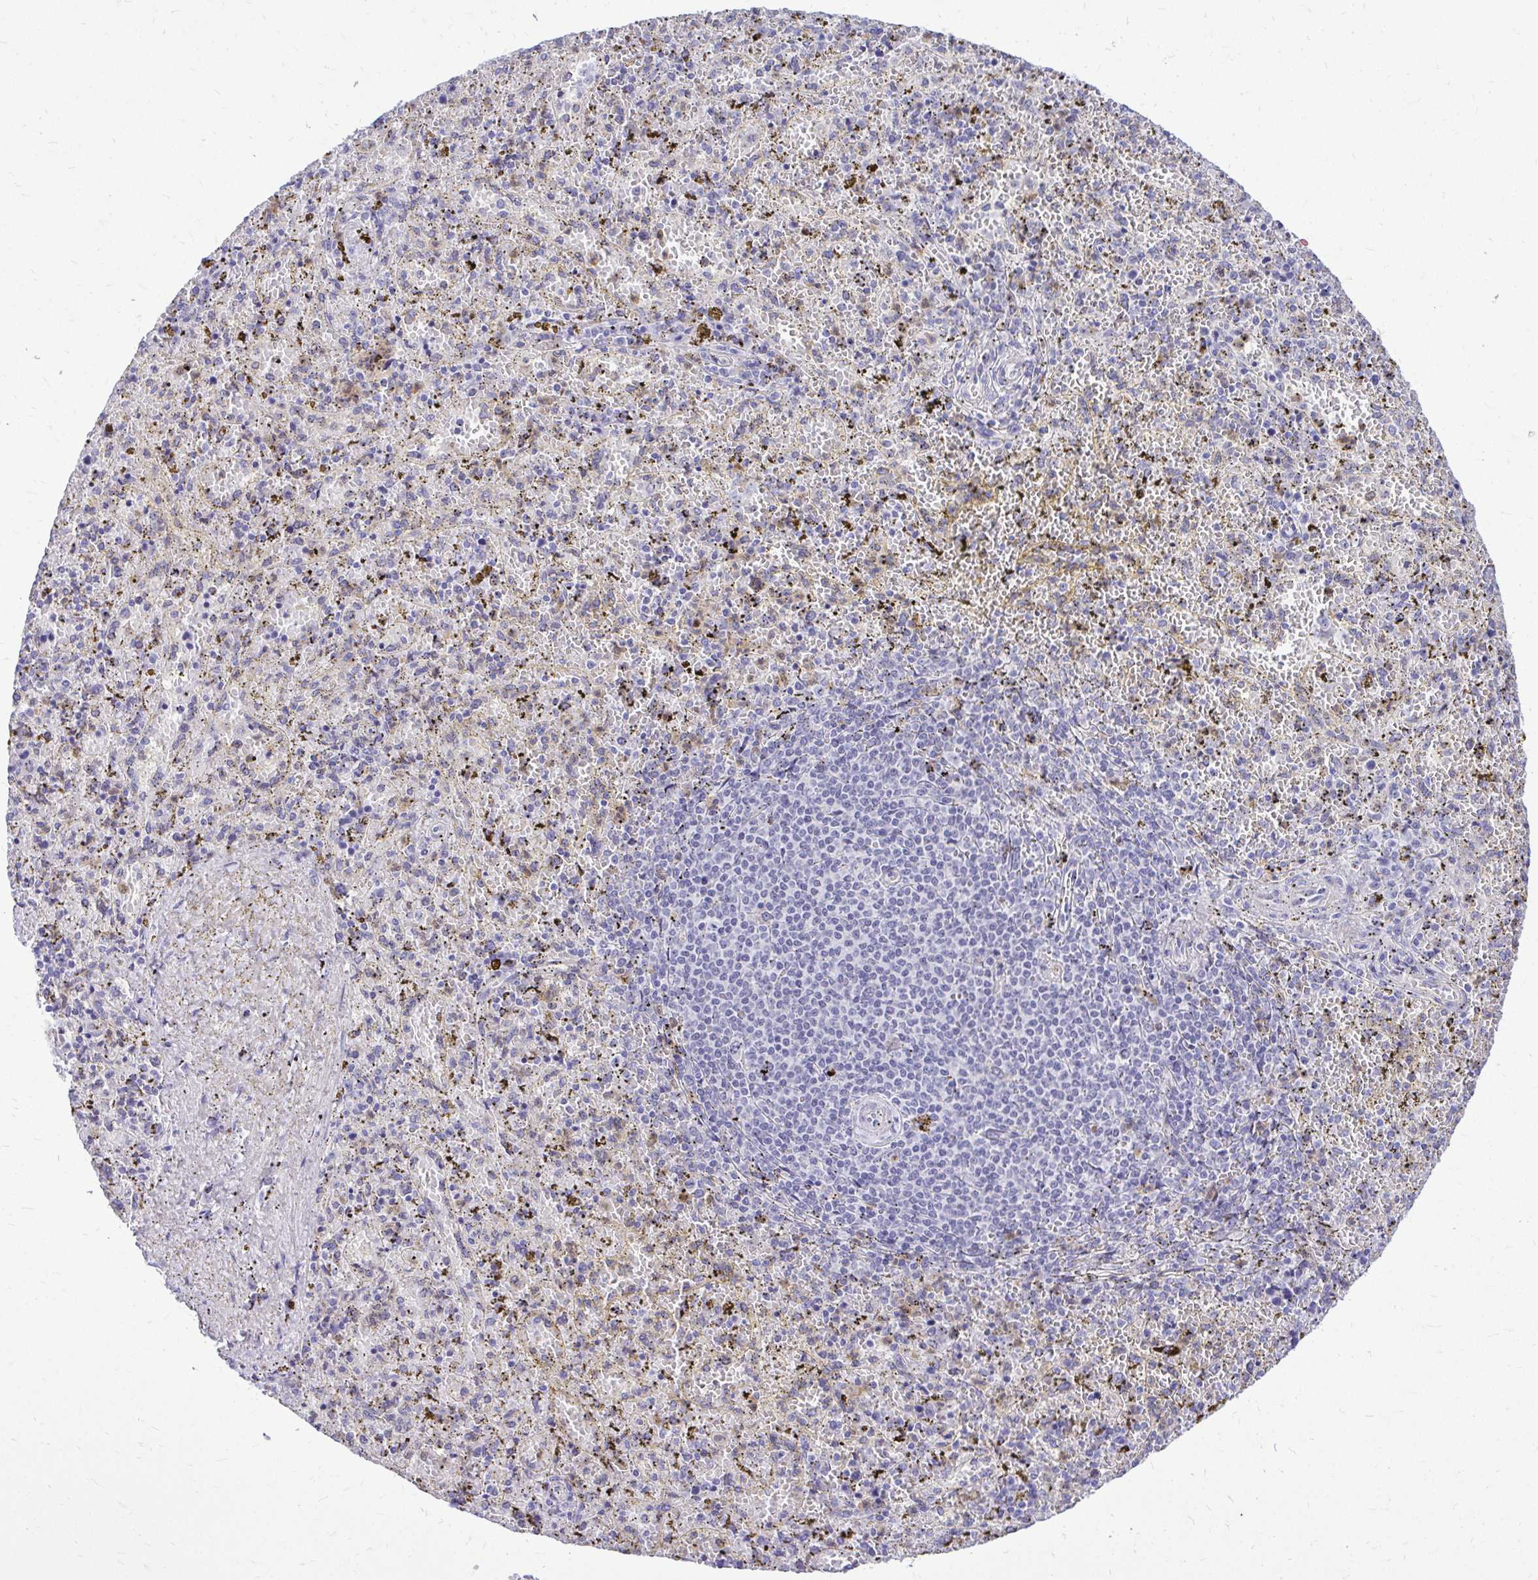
{"staining": {"intensity": "negative", "quantity": "none", "location": "none"}, "tissue": "spleen", "cell_type": "Cells in red pulp", "image_type": "normal", "snomed": [{"axis": "morphology", "description": "Normal tissue, NOS"}, {"axis": "topography", "description": "Spleen"}], "caption": "High magnification brightfield microscopy of normal spleen stained with DAB (brown) and counterstained with hematoxylin (blue): cells in red pulp show no significant positivity.", "gene": "ZSWIM9", "patient": {"sex": "female", "age": 50}}